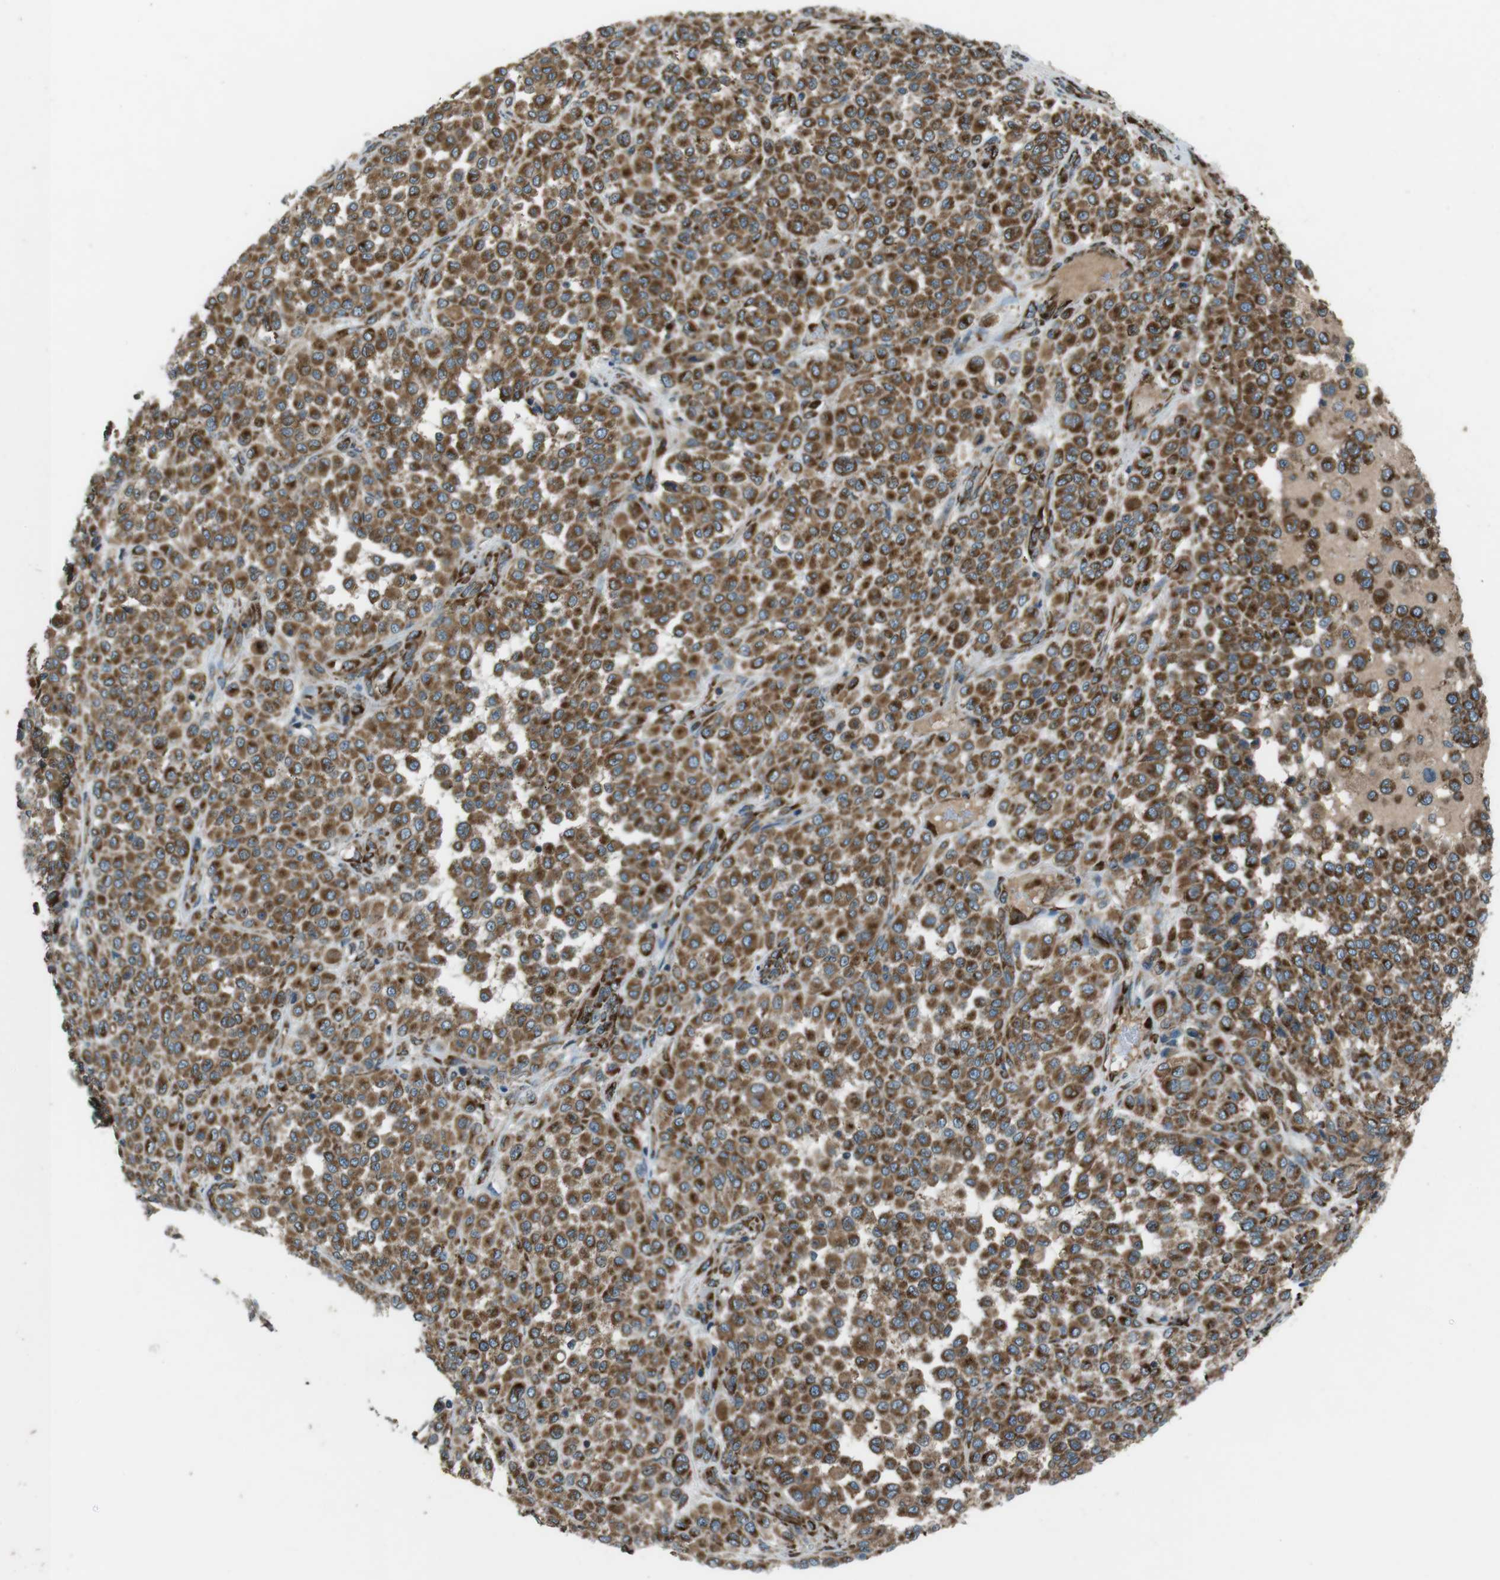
{"staining": {"intensity": "strong", "quantity": ">75%", "location": "cytoplasmic/membranous"}, "tissue": "melanoma", "cell_type": "Tumor cells", "image_type": "cancer", "snomed": [{"axis": "morphology", "description": "Malignant melanoma, Metastatic site"}, {"axis": "topography", "description": "Pancreas"}], "caption": "A micrograph of melanoma stained for a protein exhibits strong cytoplasmic/membranous brown staining in tumor cells. (DAB (3,3'-diaminobenzidine) IHC, brown staining for protein, blue staining for nuclei).", "gene": "KTN1", "patient": {"sex": "female", "age": 30}}